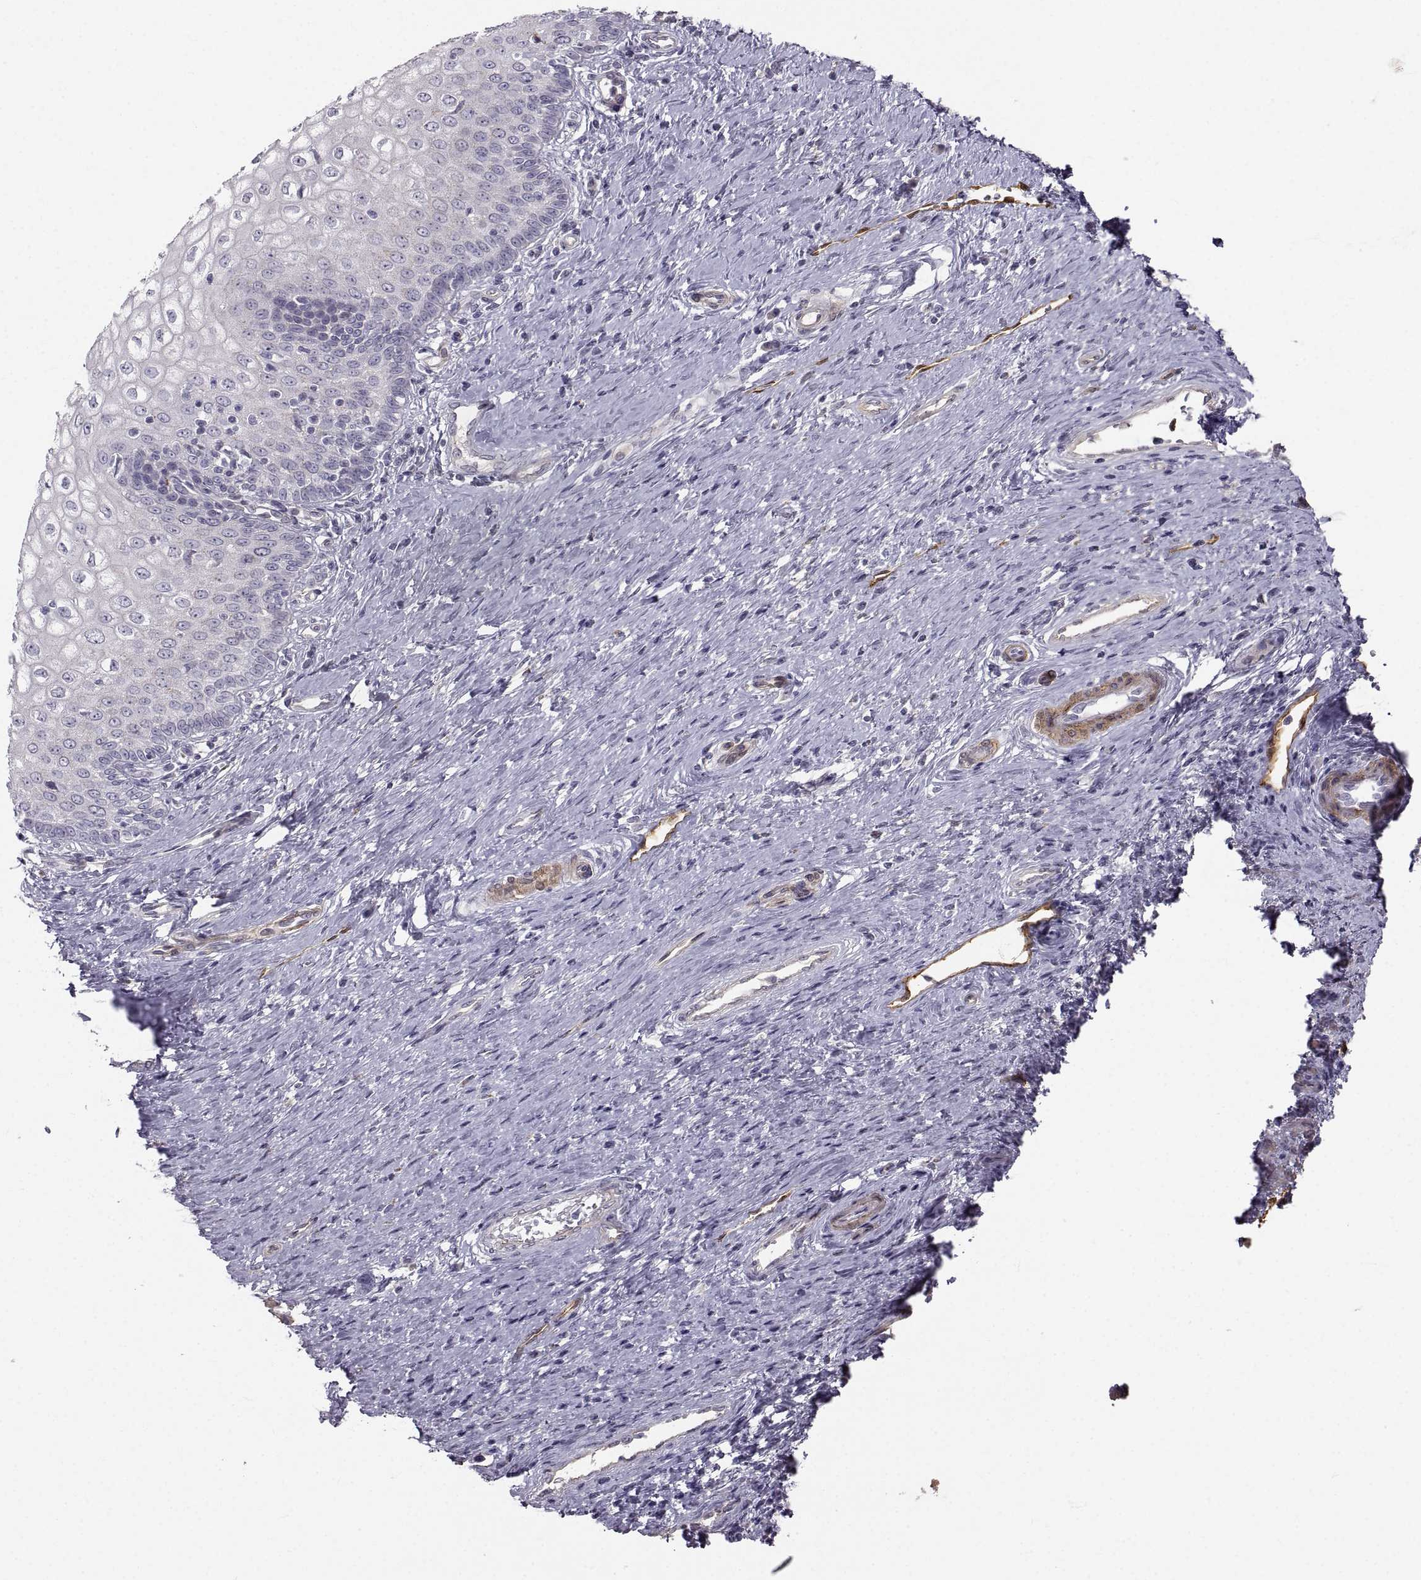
{"staining": {"intensity": "negative", "quantity": "none", "location": "none"}, "tissue": "cervical cancer", "cell_type": "Tumor cells", "image_type": "cancer", "snomed": [{"axis": "morphology", "description": "Squamous cell carcinoma, NOS"}, {"axis": "topography", "description": "Cervix"}], "caption": "This is a histopathology image of immunohistochemistry (IHC) staining of squamous cell carcinoma (cervical), which shows no positivity in tumor cells.", "gene": "PGM5", "patient": {"sex": "female", "age": 26}}